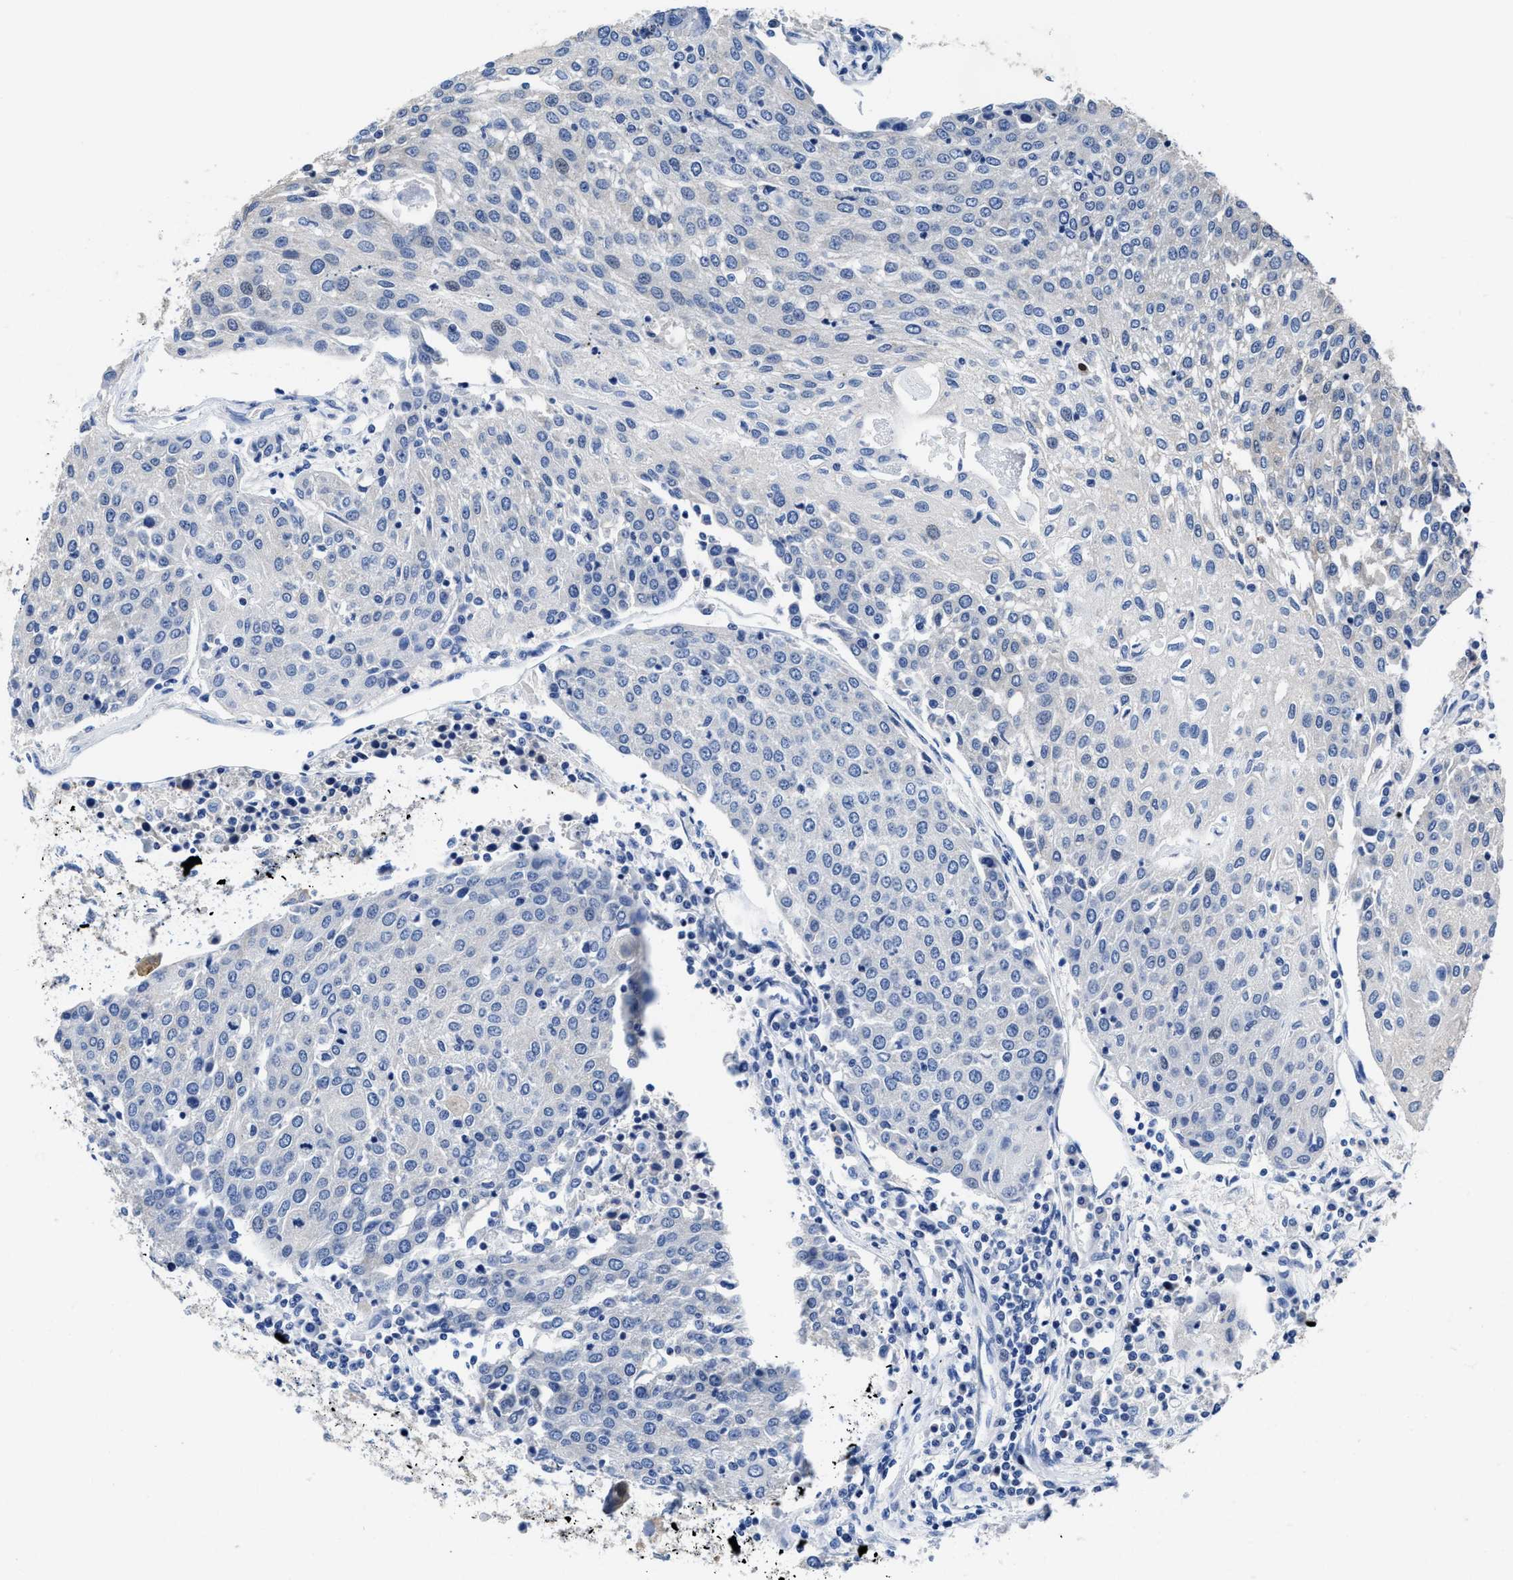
{"staining": {"intensity": "negative", "quantity": "none", "location": "none"}, "tissue": "urothelial cancer", "cell_type": "Tumor cells", "image_type": "cancer", "snomed": [{"axis": "morphology", "description": "Urothelial carcinoma, High grade"}, {"axis": "topography", "description": "Urinary bladder"}], "caption": "IHC micrograph of urothelial cancer stained for a protein (brown), which demonstrates no positivity in tumor cells. (DAB IHC with hematoxylin counter stain).", "gene": "HOOK1", "patient": {"sex": "female", "age": 85}}